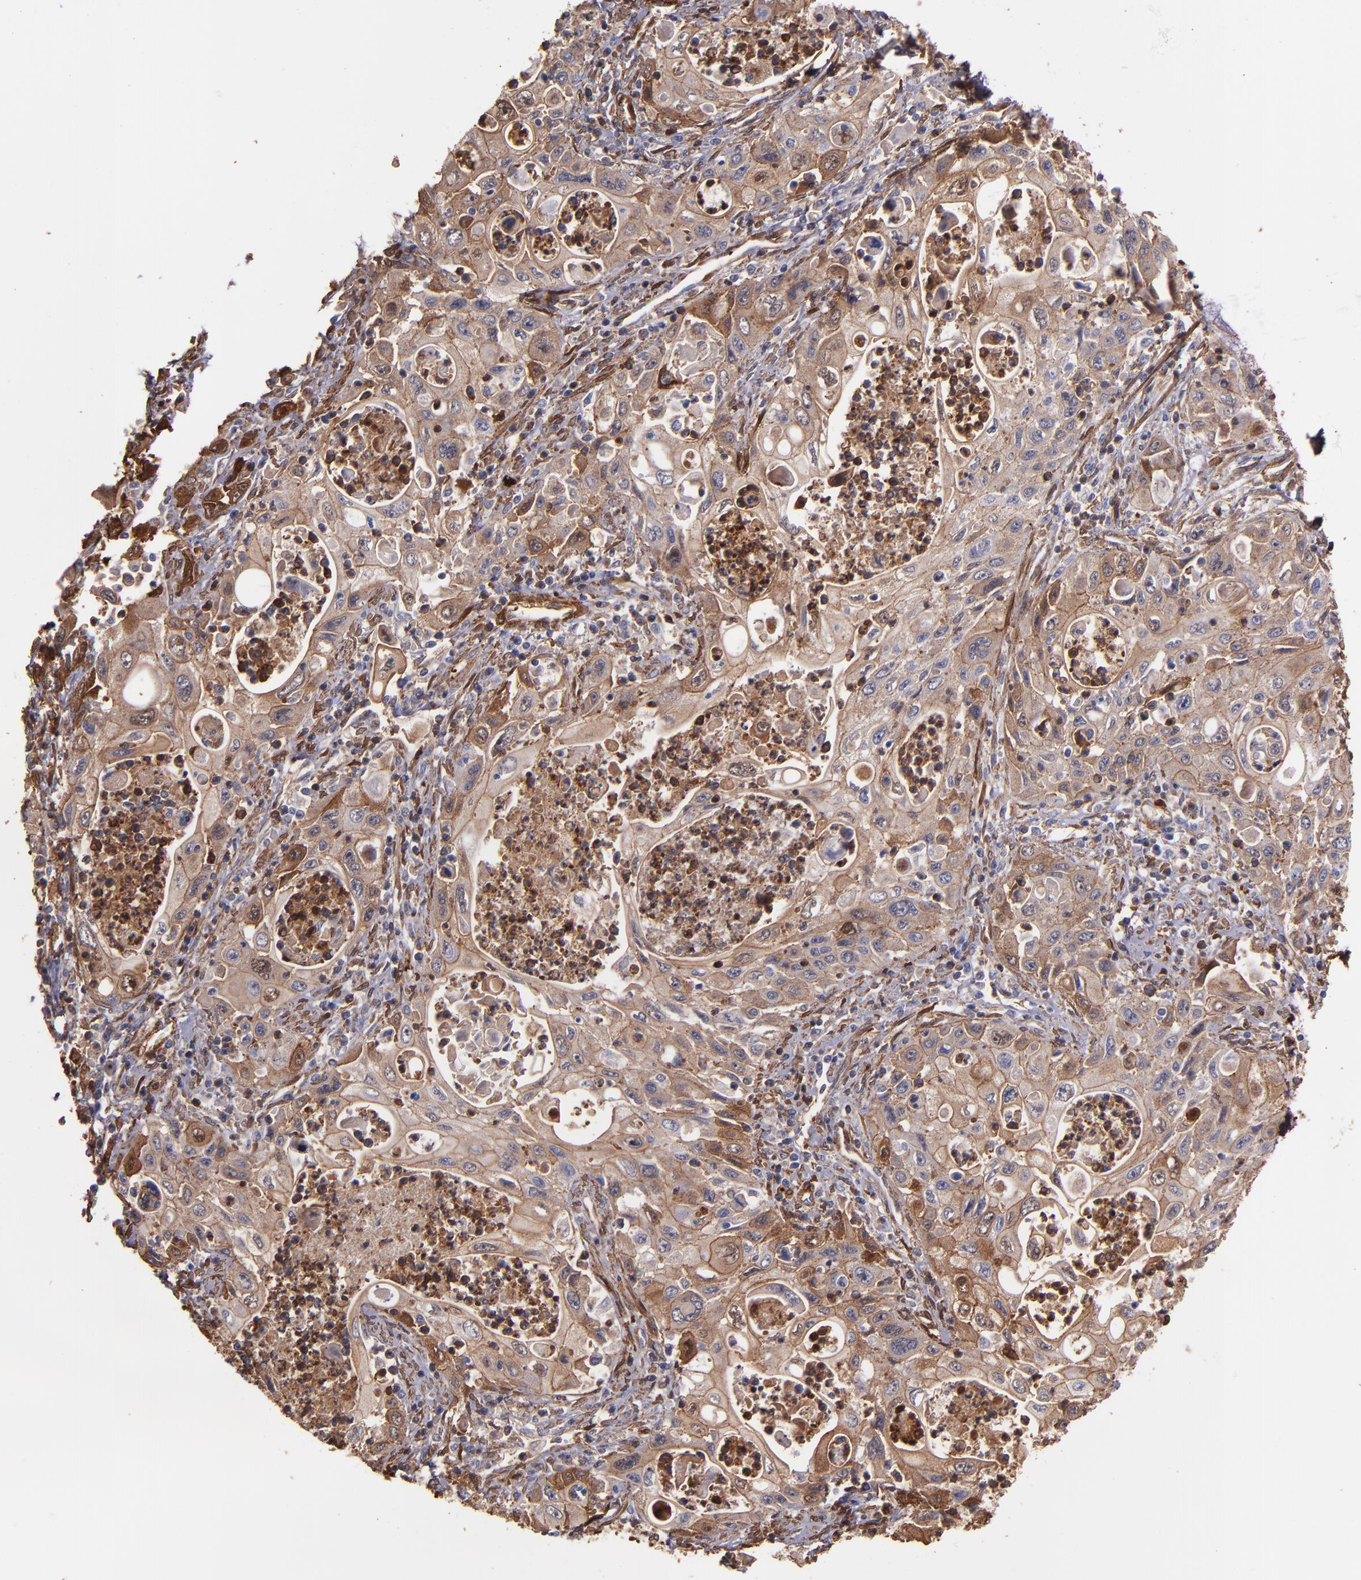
{"staining": {"intensity": "moderate", "quantity": ">75%", "location": "cytoplasmic/membranous"}, "tissue": "pancreatic cancer", "cell_type": "Tumor cells", "image_type": "cancer", "snomed": [{"axis": "morphology", "description": "Adenocarcinoma, NOS"}, {"axis": "topography", "description": "Pancreas"}], "caption": "DAB immunohistochemical staining of human pancreatic adenocarcinoma shows moderate cytoplasmic/membranous protein expression in about >75% of tumor cells.", "gene": "VCL", "patient": {"sex": "male", "age": 70}}